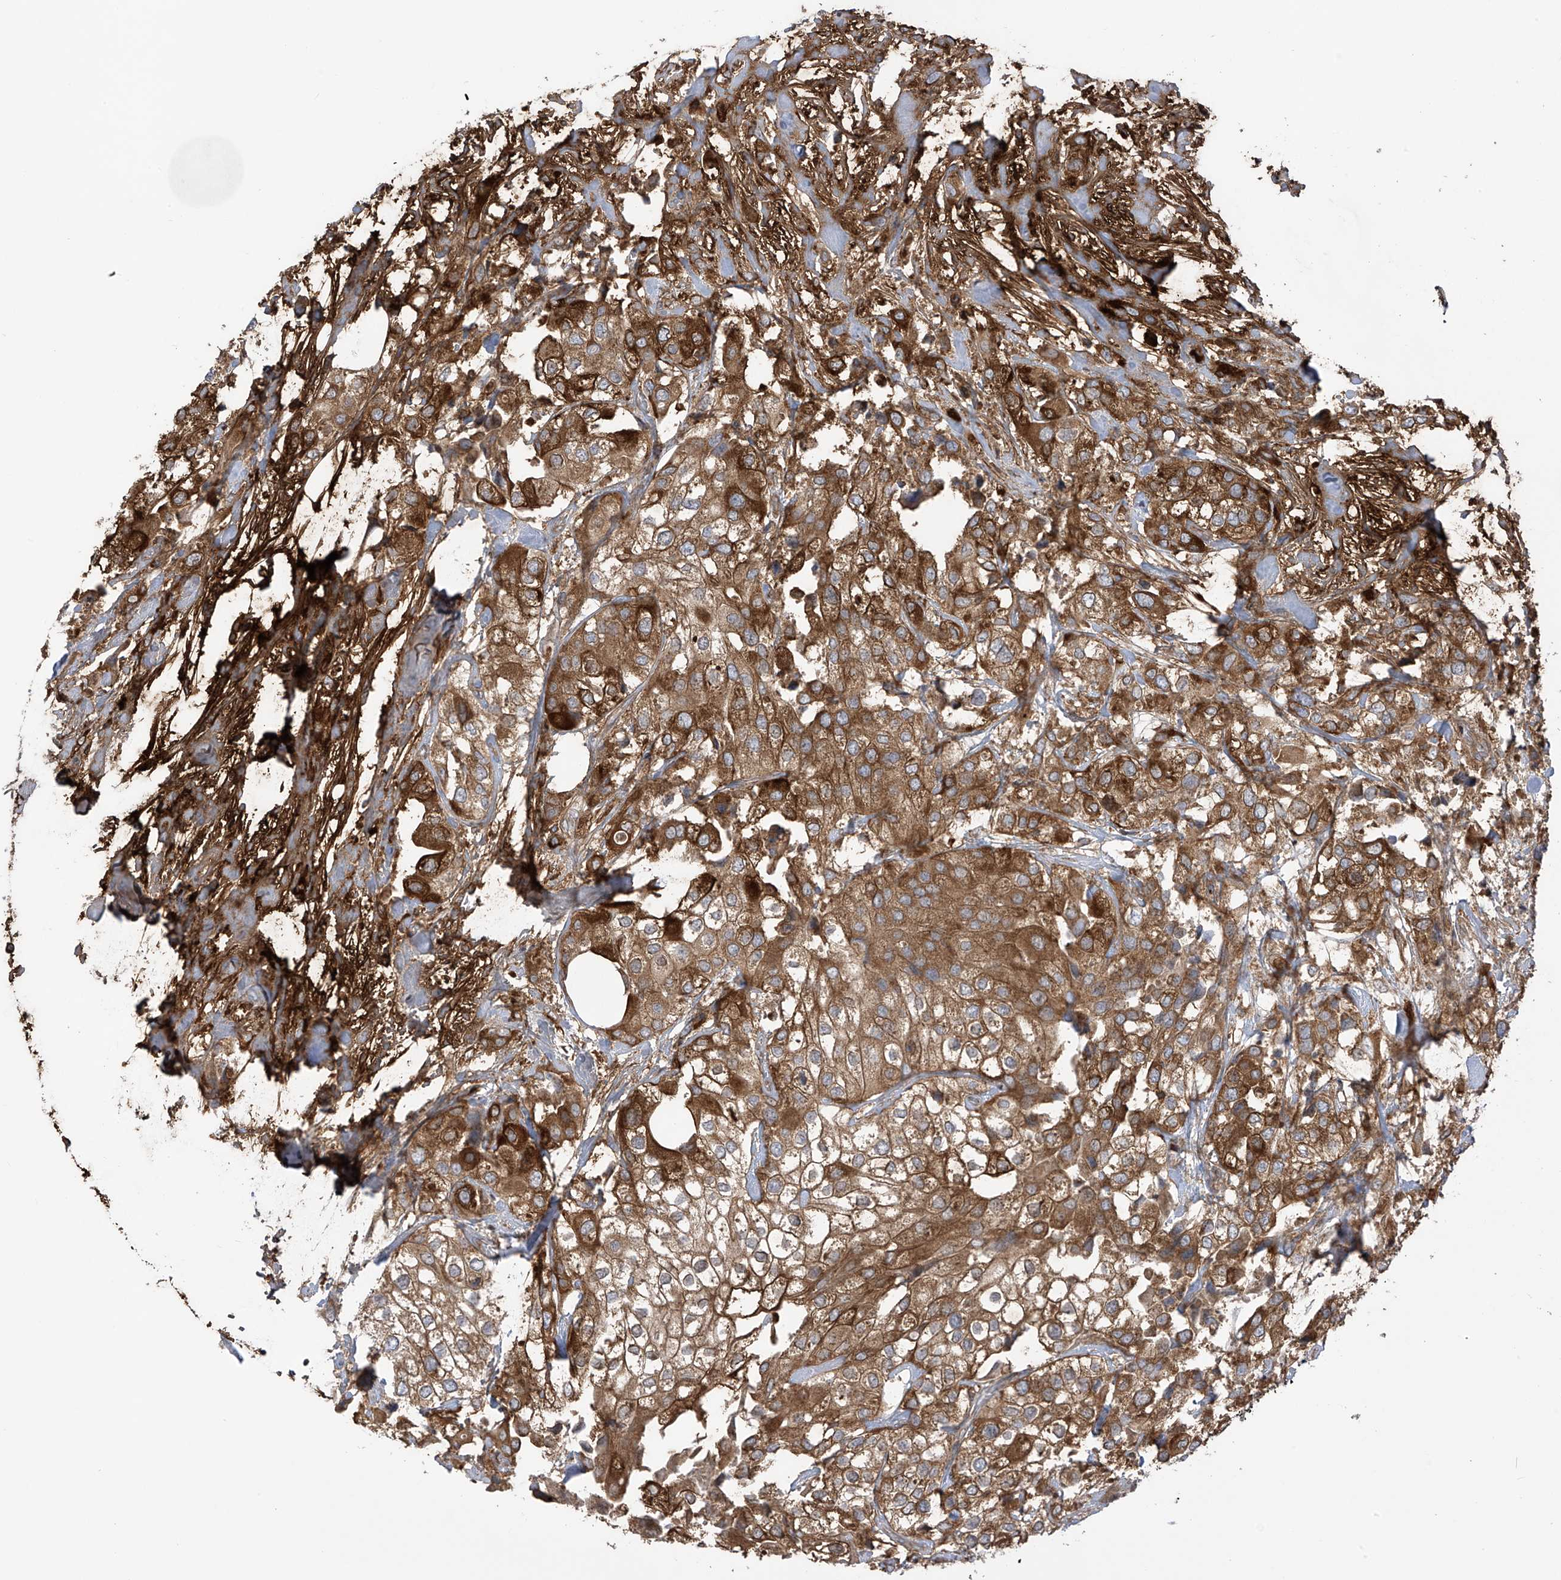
{"staining": {"intensity": "moderate", "quantity": ">75%", "location": "cytoplasmic/membranous"}, "tissue": "urothelial cancer", "cell_type": "Tumor cells", "image_type": "cancer", "snomed": [{"axis": "morphology", "description": "Urothelial carcinoma, High grade"}, {"axis": "topography", "description": "Urinary bladder"}], "caption": "A high-resolution histopathology image shows IHC staining of urothelial cancer, which displays moderate cytoplasmic/membranous positivity in approximately >75% of tumor cells.", "gene": "REPS1", "patient": {"sex": "male", "age": 64}}